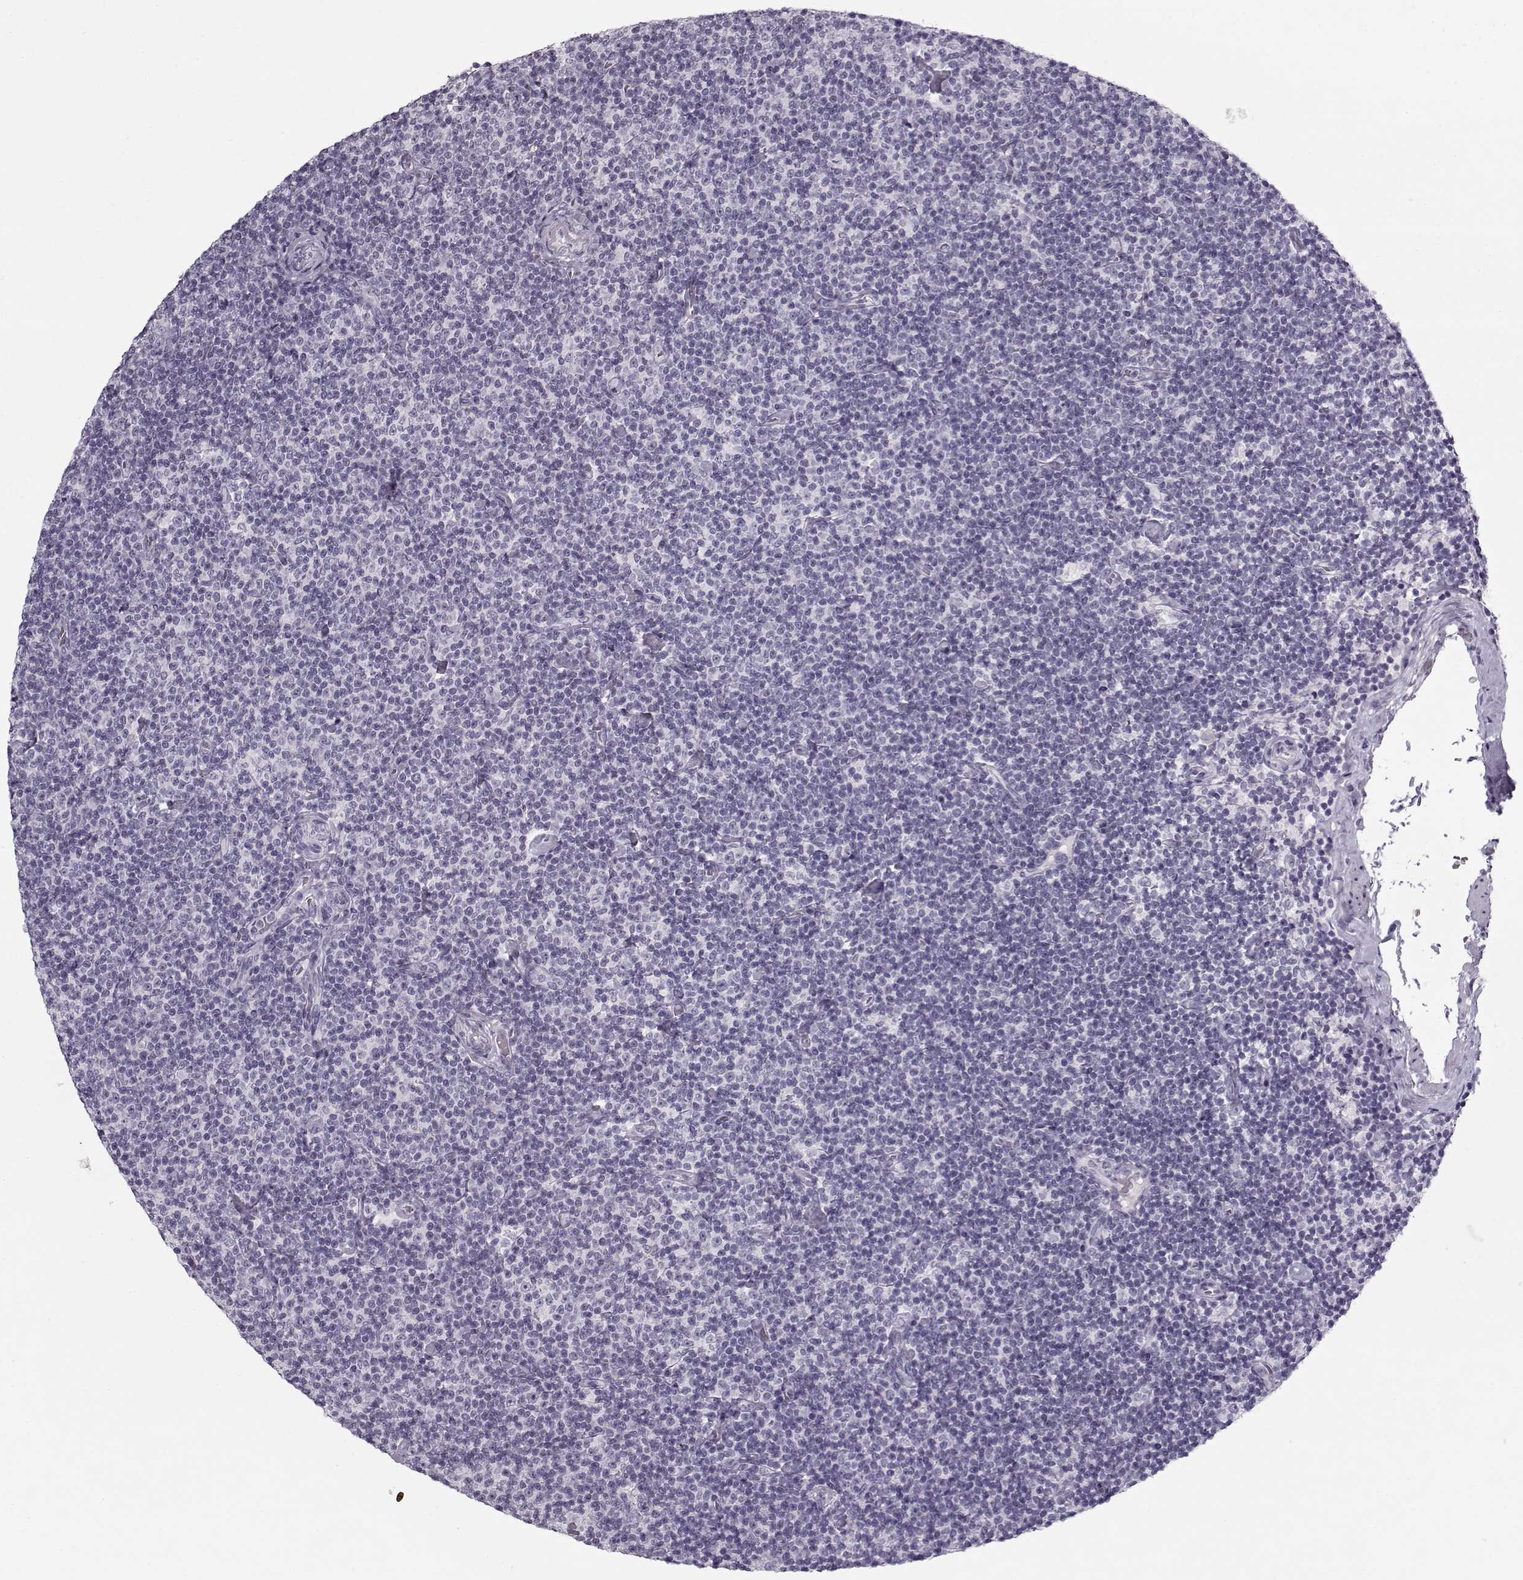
{"staining": {"intensity": "negative", "quantity": "none", "location": "none"}, "tissue": "lymphoma", "cell_type": "Tumor cells", "image_type": "cancer", "snomed": [{"axis": "morphology", "description": "Malignant lymphoma, non-Hodgkin's type, Low grade"}, {"axis": "topography", "description": "Lymph node"}], "caption": "Immunohistochemistry of human lymphoma exhibits no positivity in tumor cells. (Immunohistochemistry, brightfield microscopy, high magnification).", "gene": "PNMT", "patient": {"sex": "male", "age": 81}}